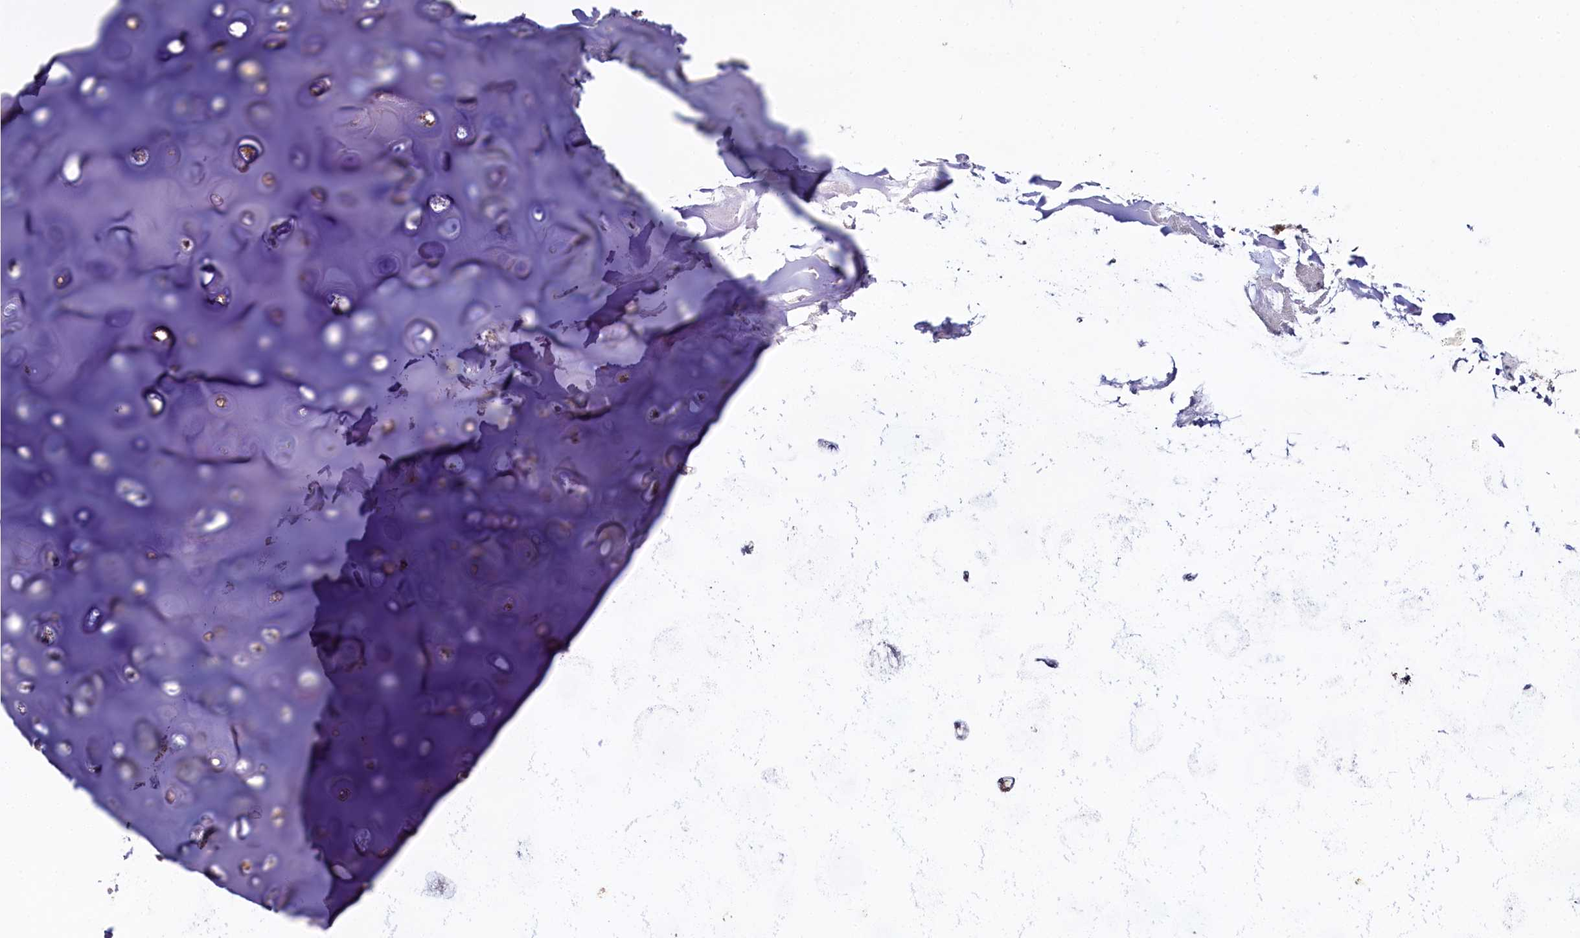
{"staining": {"intensity": "negative", "quantity": "none", "location": "none"}, "tissue": "adipose tissue", "cell_type": "Adipocytes", "image_type": "normal", "snomed": [{"axis": "morphology", "description": "Normal tissue, NOS"}, {"axis": "topography", "description": "Lymph node"}, {"axis": "topography", "description": "Cartilage tissue"}, {"axis": "topography", "description": "Bronchus"}], "caption": "IHC image of benign adipose tissue: adipose tissue stained with DAB reveals no significant protein positivity in adipocytes. (Brightfield microscopy of DAB immunohistochemistry at high magnification).", "gene": "CEP295", "patient": {"sex": "male", "age": 63}}